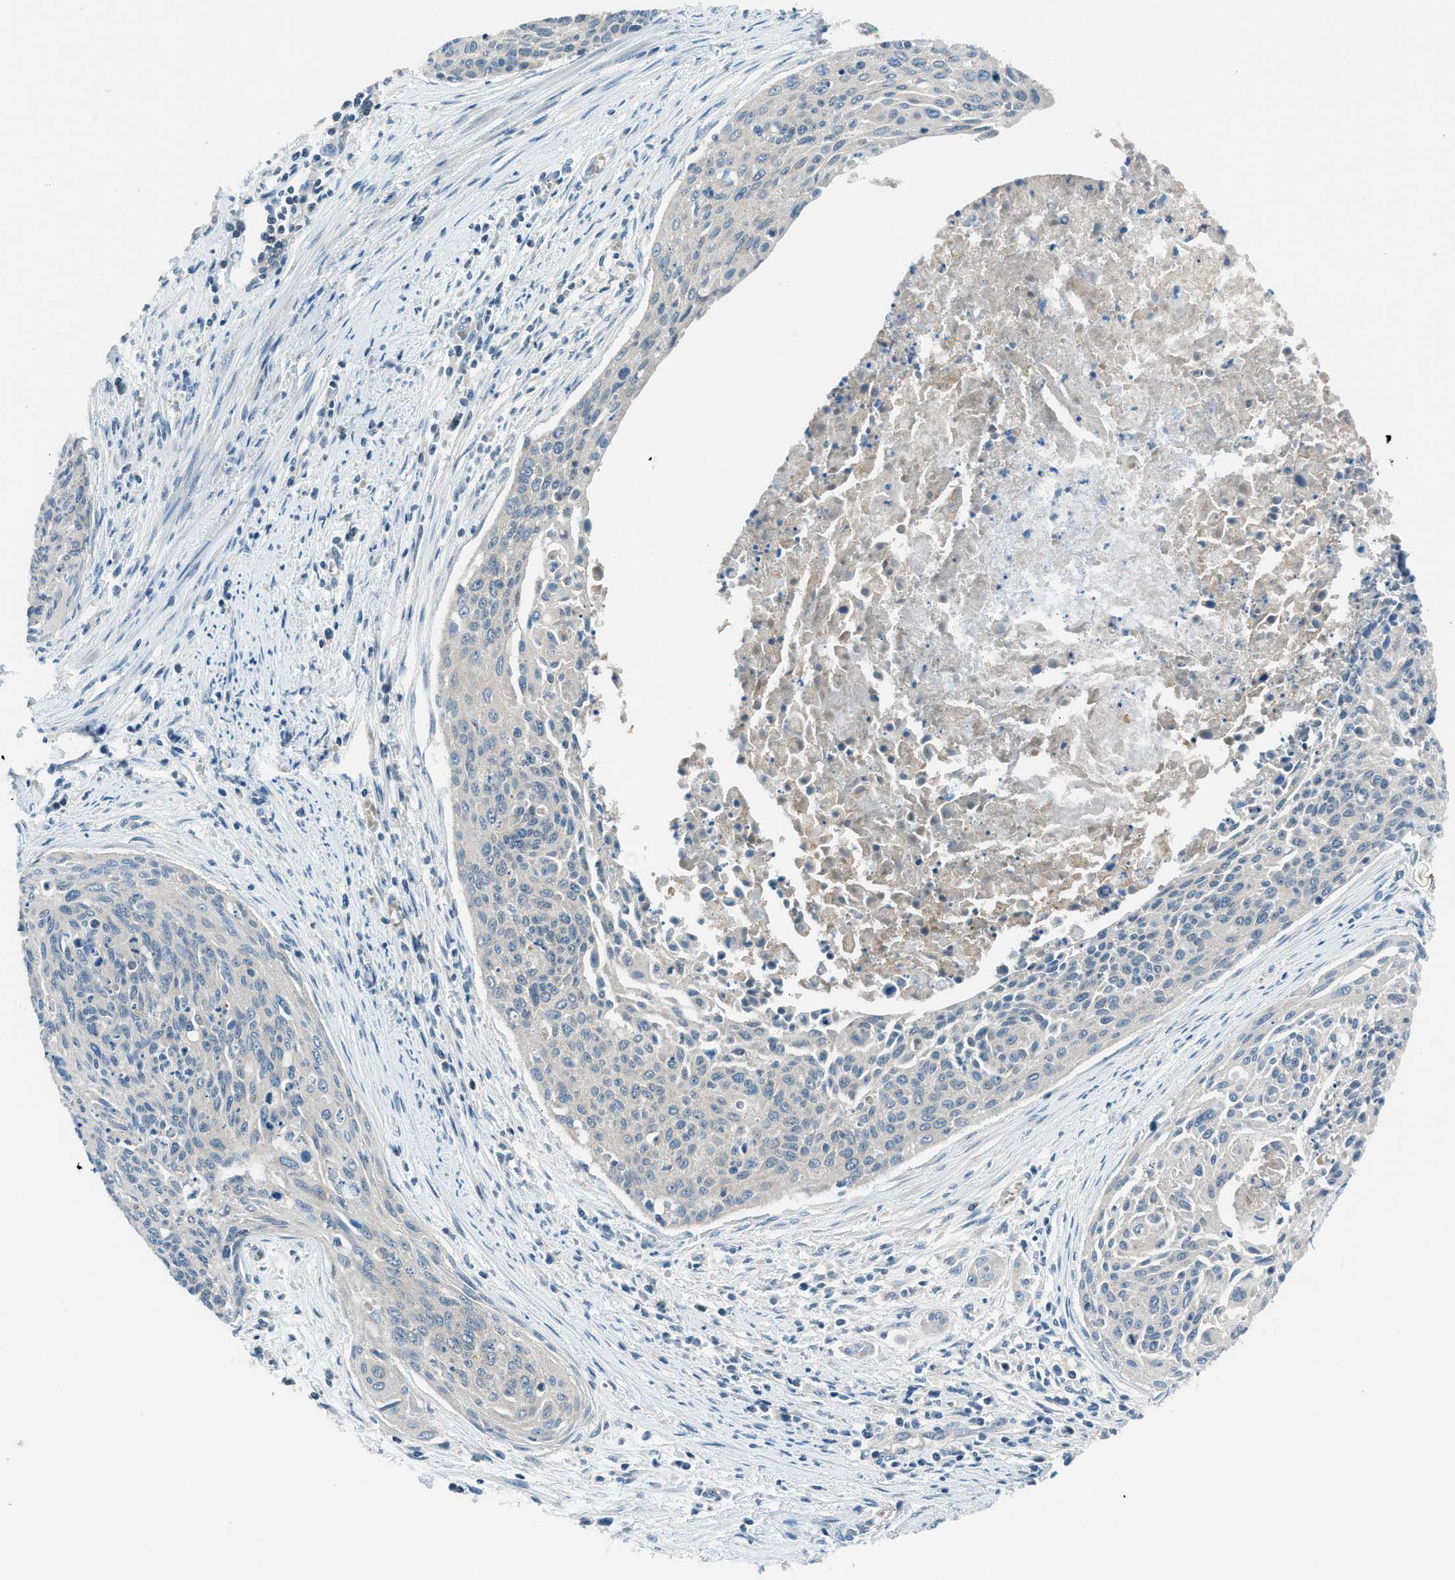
{"staining": {"intensity": "negative", "quantity": "none", "location": "none"}, "tissue": "cervical cancer", "cell_type": "Tumor cells", "image_type": "cancer", "snomed": [{"axis": "morphology", "description": "Squamous cell carcinoma, NOS"}, {"axis": "topography", "description": "Cervix"}], "caption": "DAB (3,3'-diaminobenzidine) immunohistochemical staining of human cervical cancer displays no significant staining in tumor cells.", "gene": "ACP1", "patient": {"sex": "female", "age": 55}}